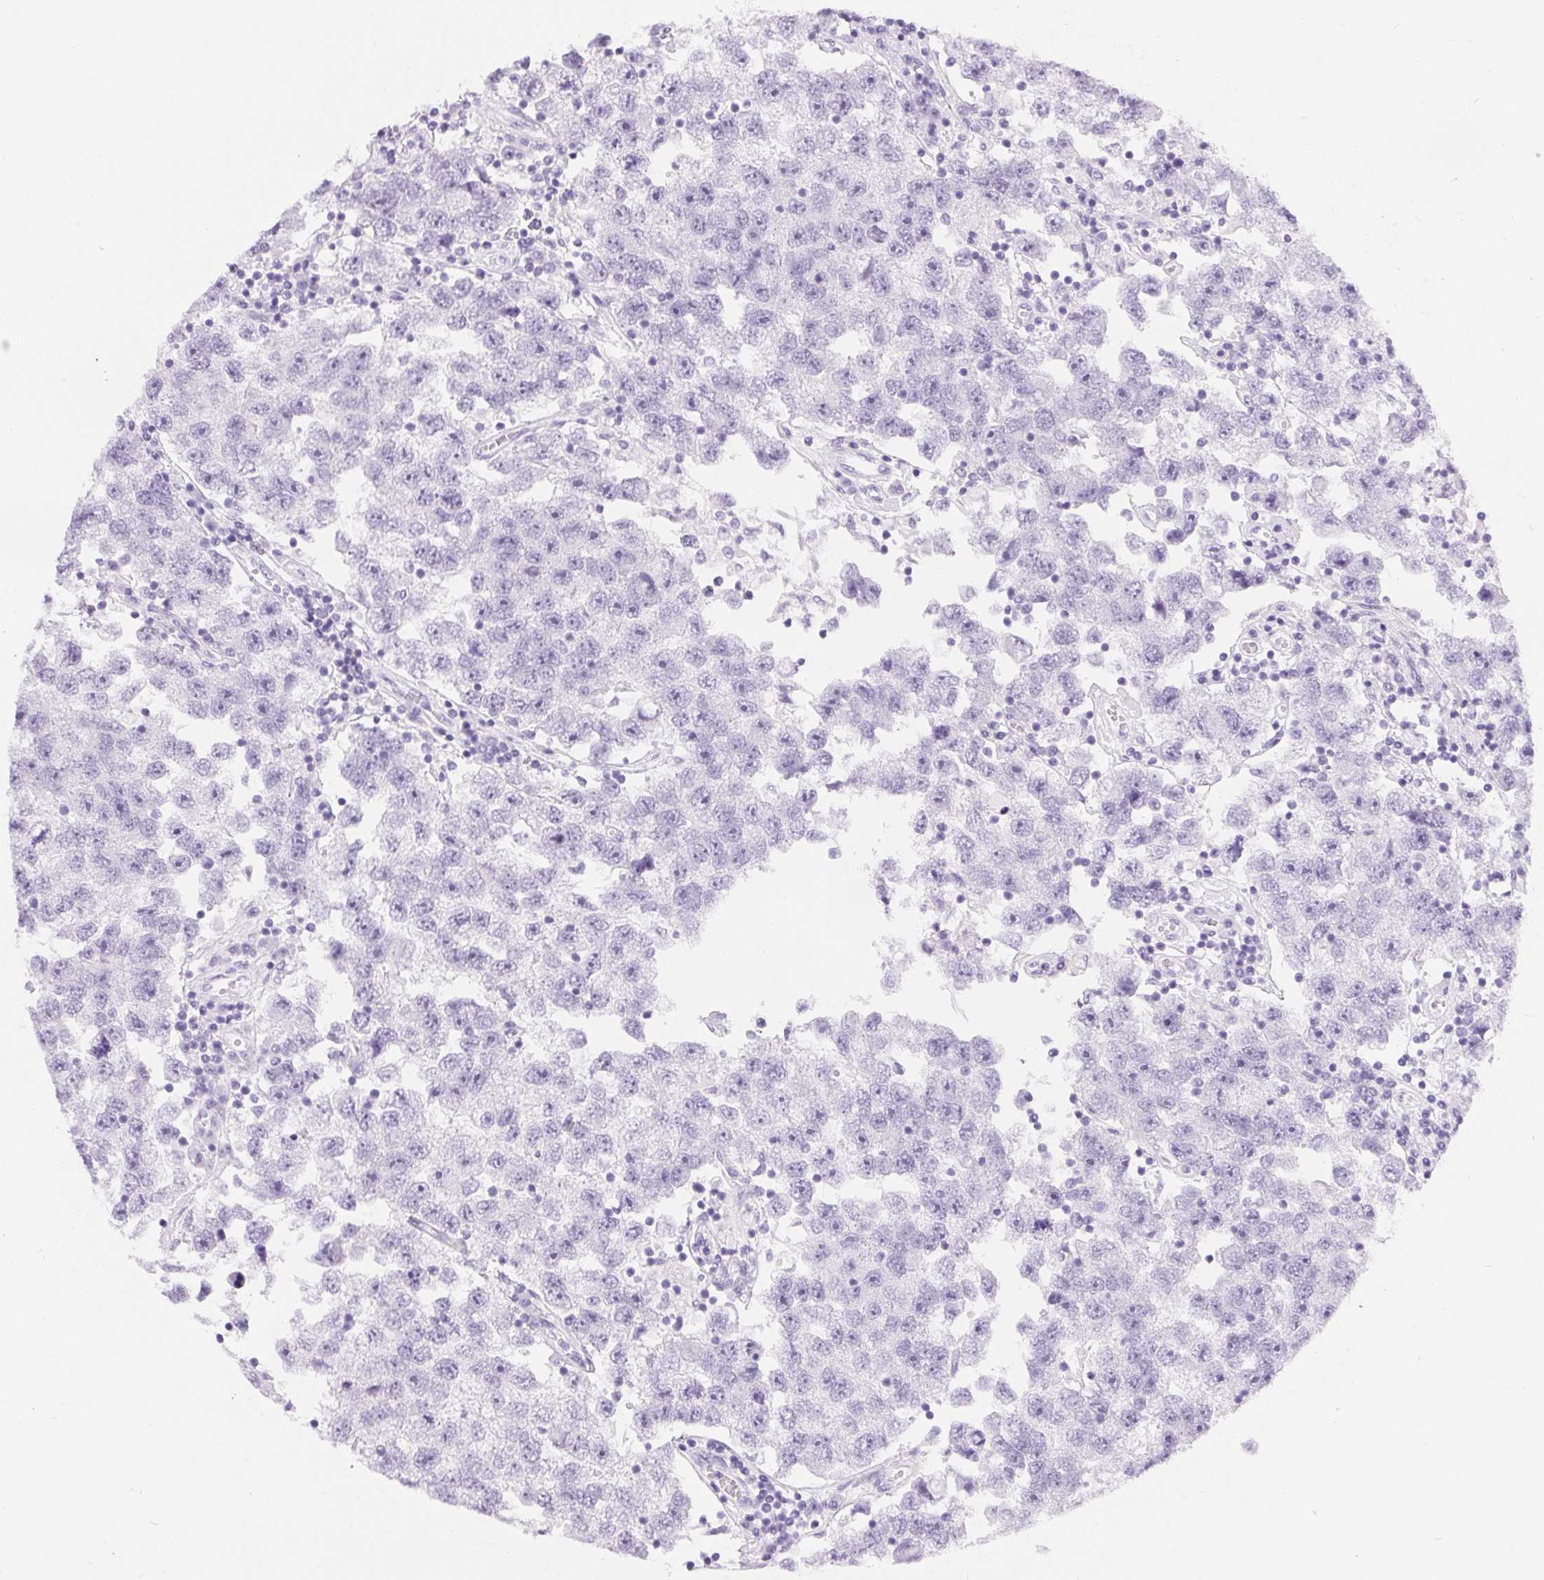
{"staining": {"intensity": "negative", "quantity": "none", "location": "none"}, "tissue": "testis cancer", "cell_type": "Tumor cells", "image_type": "cancer", "snomed": [{"axis": "morphology", "description": "Seminoma, NOS"}, {"axis": "topography", "description": "Testis"}], "caption": "Tumor cells show no significant expression in testis cancer.", "gene": "XDH", "patient": {"sex": "male", "age": 26}}